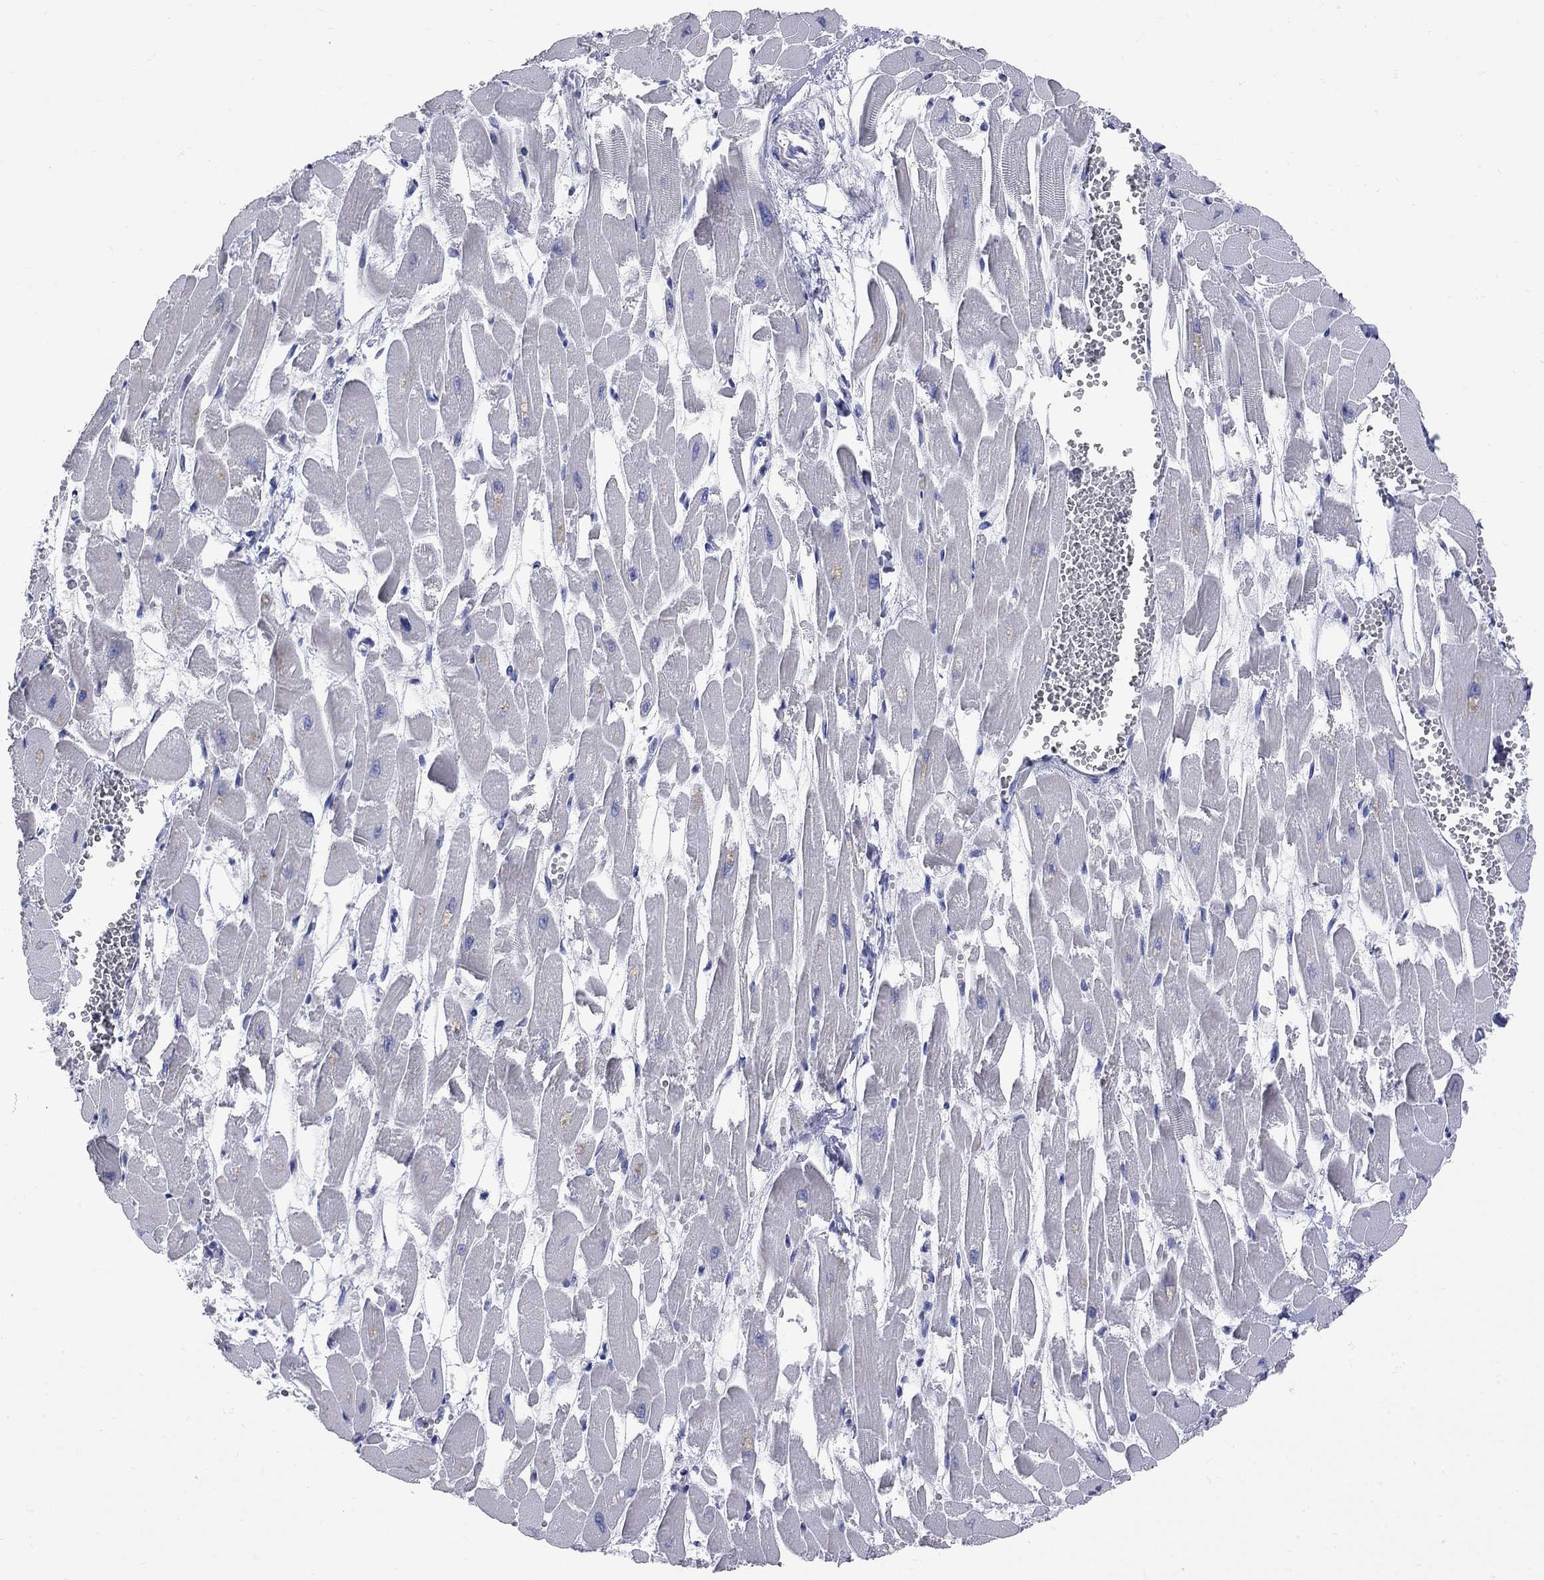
{"staining": {"intensity": "negative", "quantity": "none", "location": "none"}, "tissue": "heart muscle", "cell_type": "Cardiomyocytes", "image_type": "normal", "snomed": [{"axis": "morphology", "description": "Normal tissue, NOS"}, {"axis": "topography", "description": "Heart"}], "caption": "Protein analysis of normal heart muscle exhibits no significant staining in cardiomyocytes. The staining is performed using DAB (3,3'-diaminobenzidine) brown chromogen with nuclei counter-stained in using hematoxylin.", "gene": "FAM221B", "patient": {"sex": "female", "age": 52}}